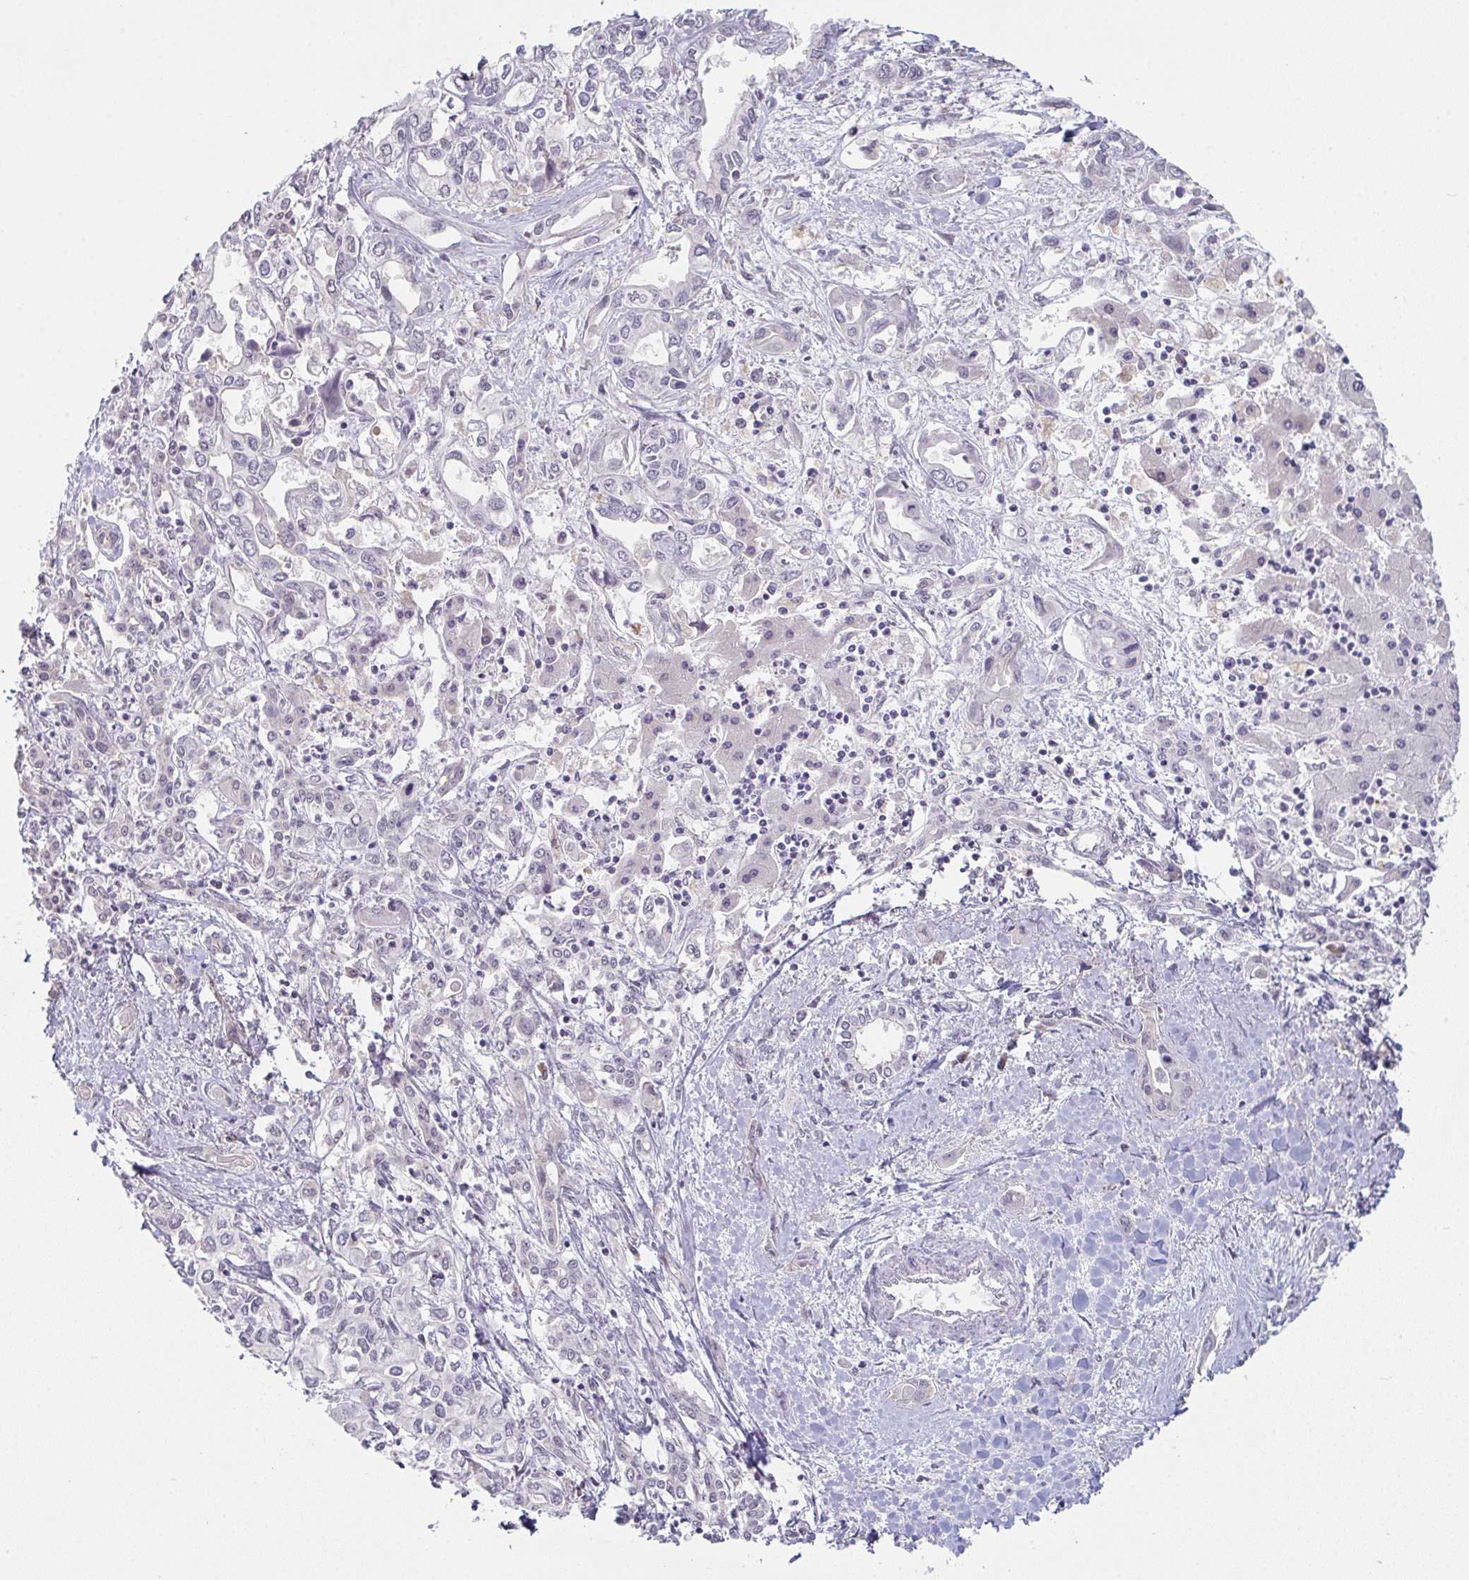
{"staining": {"intensity": "negative", "quantity": "none", "location": "none"}, "tissue": "liver cancer", "cell_type": "Tumor cells", "image_type": "cancer", "snomed": [{"axis": "morphology", "description": "Cholangiocarcinoma"}, {"axis": "topography", "description": "Liver"}], "caption": "High magnification brightfield microscopy of cholangiocarcinoma (liver) stained with DAB (3,3'-diaminobenzidine) (brown) and counterstained with hematoxylin (blue): tumor cells show no significant positivity. (DAB (3,3'-diaminobenzidine) immunohistochemistry, high magnification).", "gene": "ZNF214", "patient": {"sex": "female", "age": 64}}